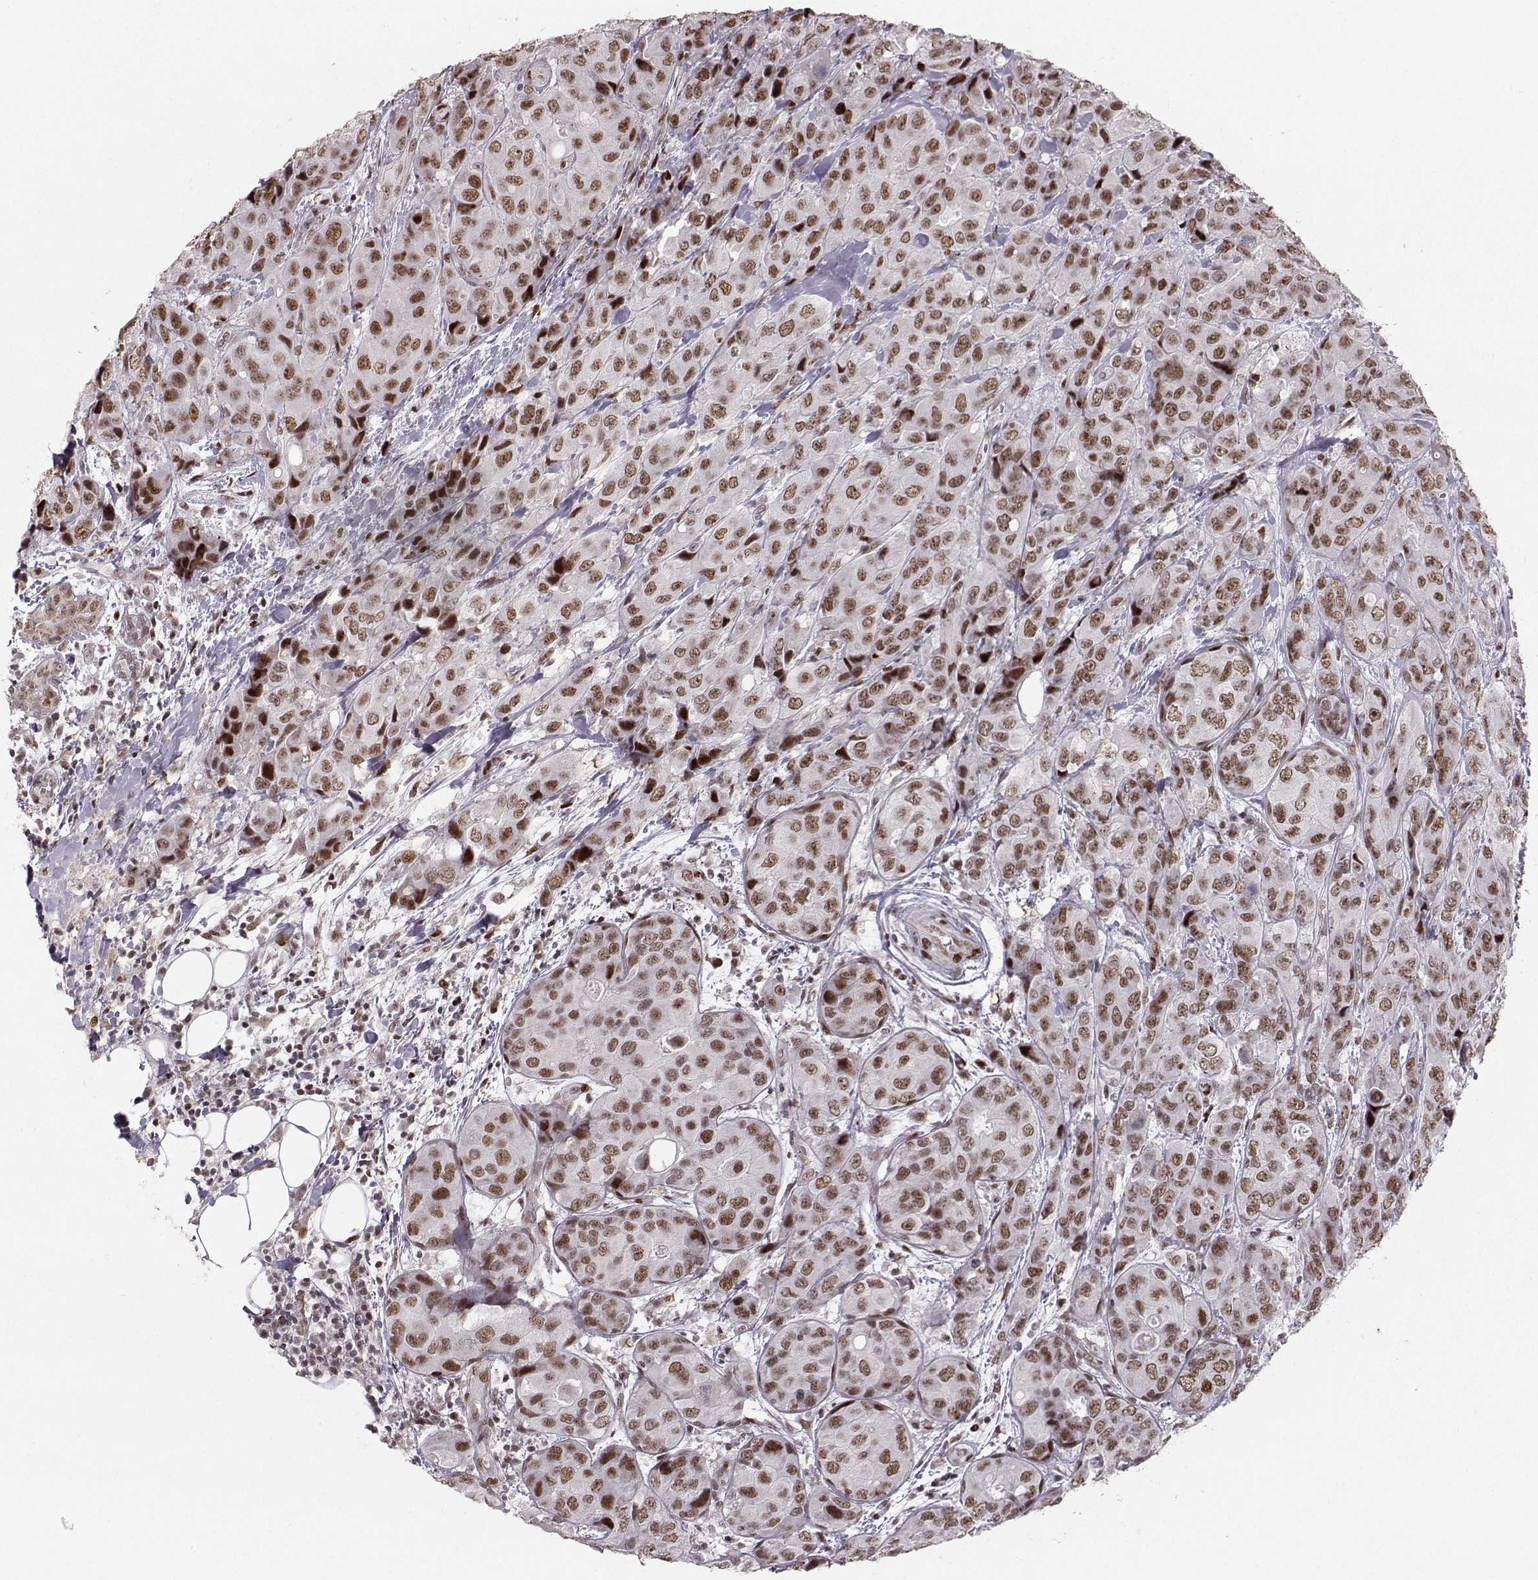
{"staining": {"intensity": "moderate", "quantity": ">75%", "location": "nuclear"}, "tissue": "breast cancer", "cell_type": "Tumor cells", "image_type": "cancer", "snomed": [{"axis": "morphology", "description": "Duct carcinoma"}, {"axis": "topography", "description": "Breast"}], "caption": "The micrograph reveals a brown stain indicating the presence of a protein in the nuclear of tumor cells in breast infiltrating ductal carcinoma. The protein of interest is shown in brown color, while the nuclei are stained blue.", "gene": "SNAPC2", "patient": {"sex": "female", "age": 43}}